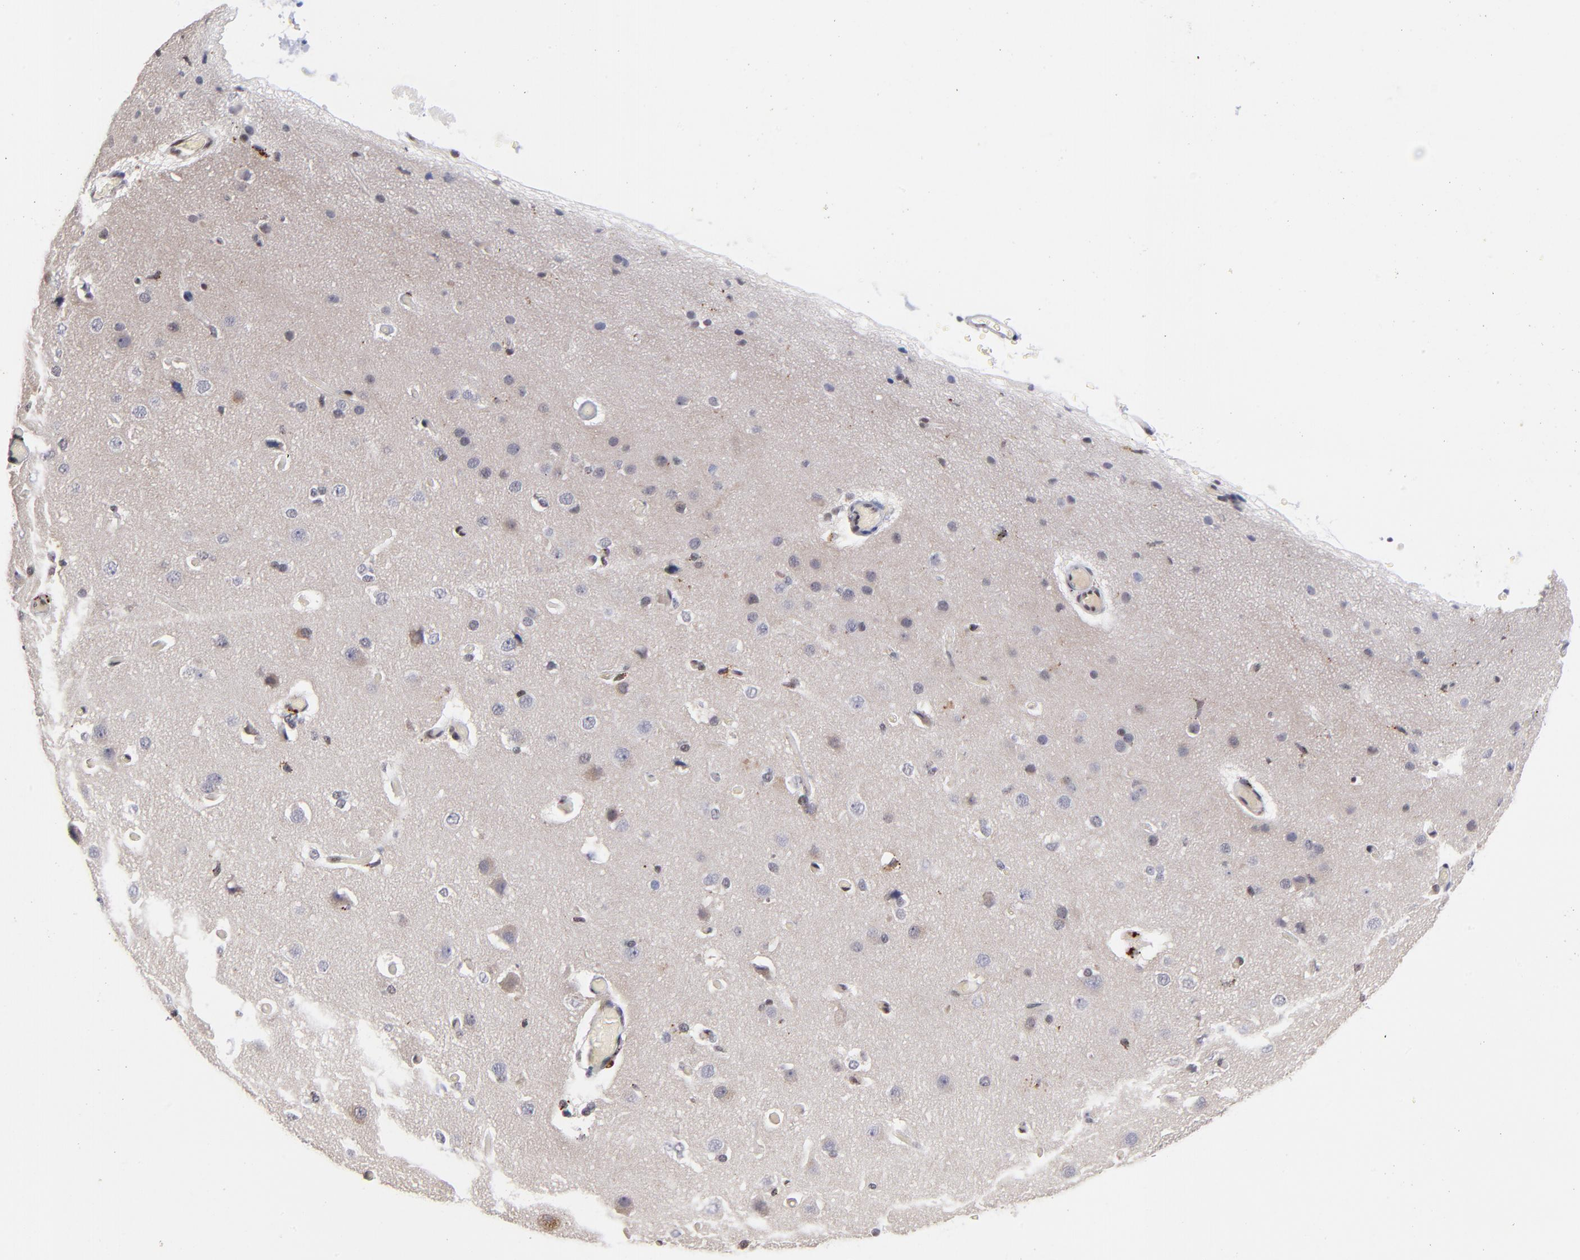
{"staining": {"intensity": "negative", "quantity": "none", "location": "none"}, "tissue": "cerebral cortex", "cell_type": "Endothelial cells", "image_type": "normal", "snomed": [{"axis": "morphology", "description": "Normal tissue, NOS"}, {"axis": "morphology", "description": "Glioma, malignant, High grade"}, {"axis": "topography", "description": "Cerebral cortex"}], "caption": "Endothelial cells show no significant expression in unremarkable cerebral cortex. (Stains: DAB immunohistochemistry (IHC) with hematoxylin counter stain, Microscopy: brightfield microscopy at high magnification).", "gene": "GABPA", "patient": {"sex": "male", "age": 77}}